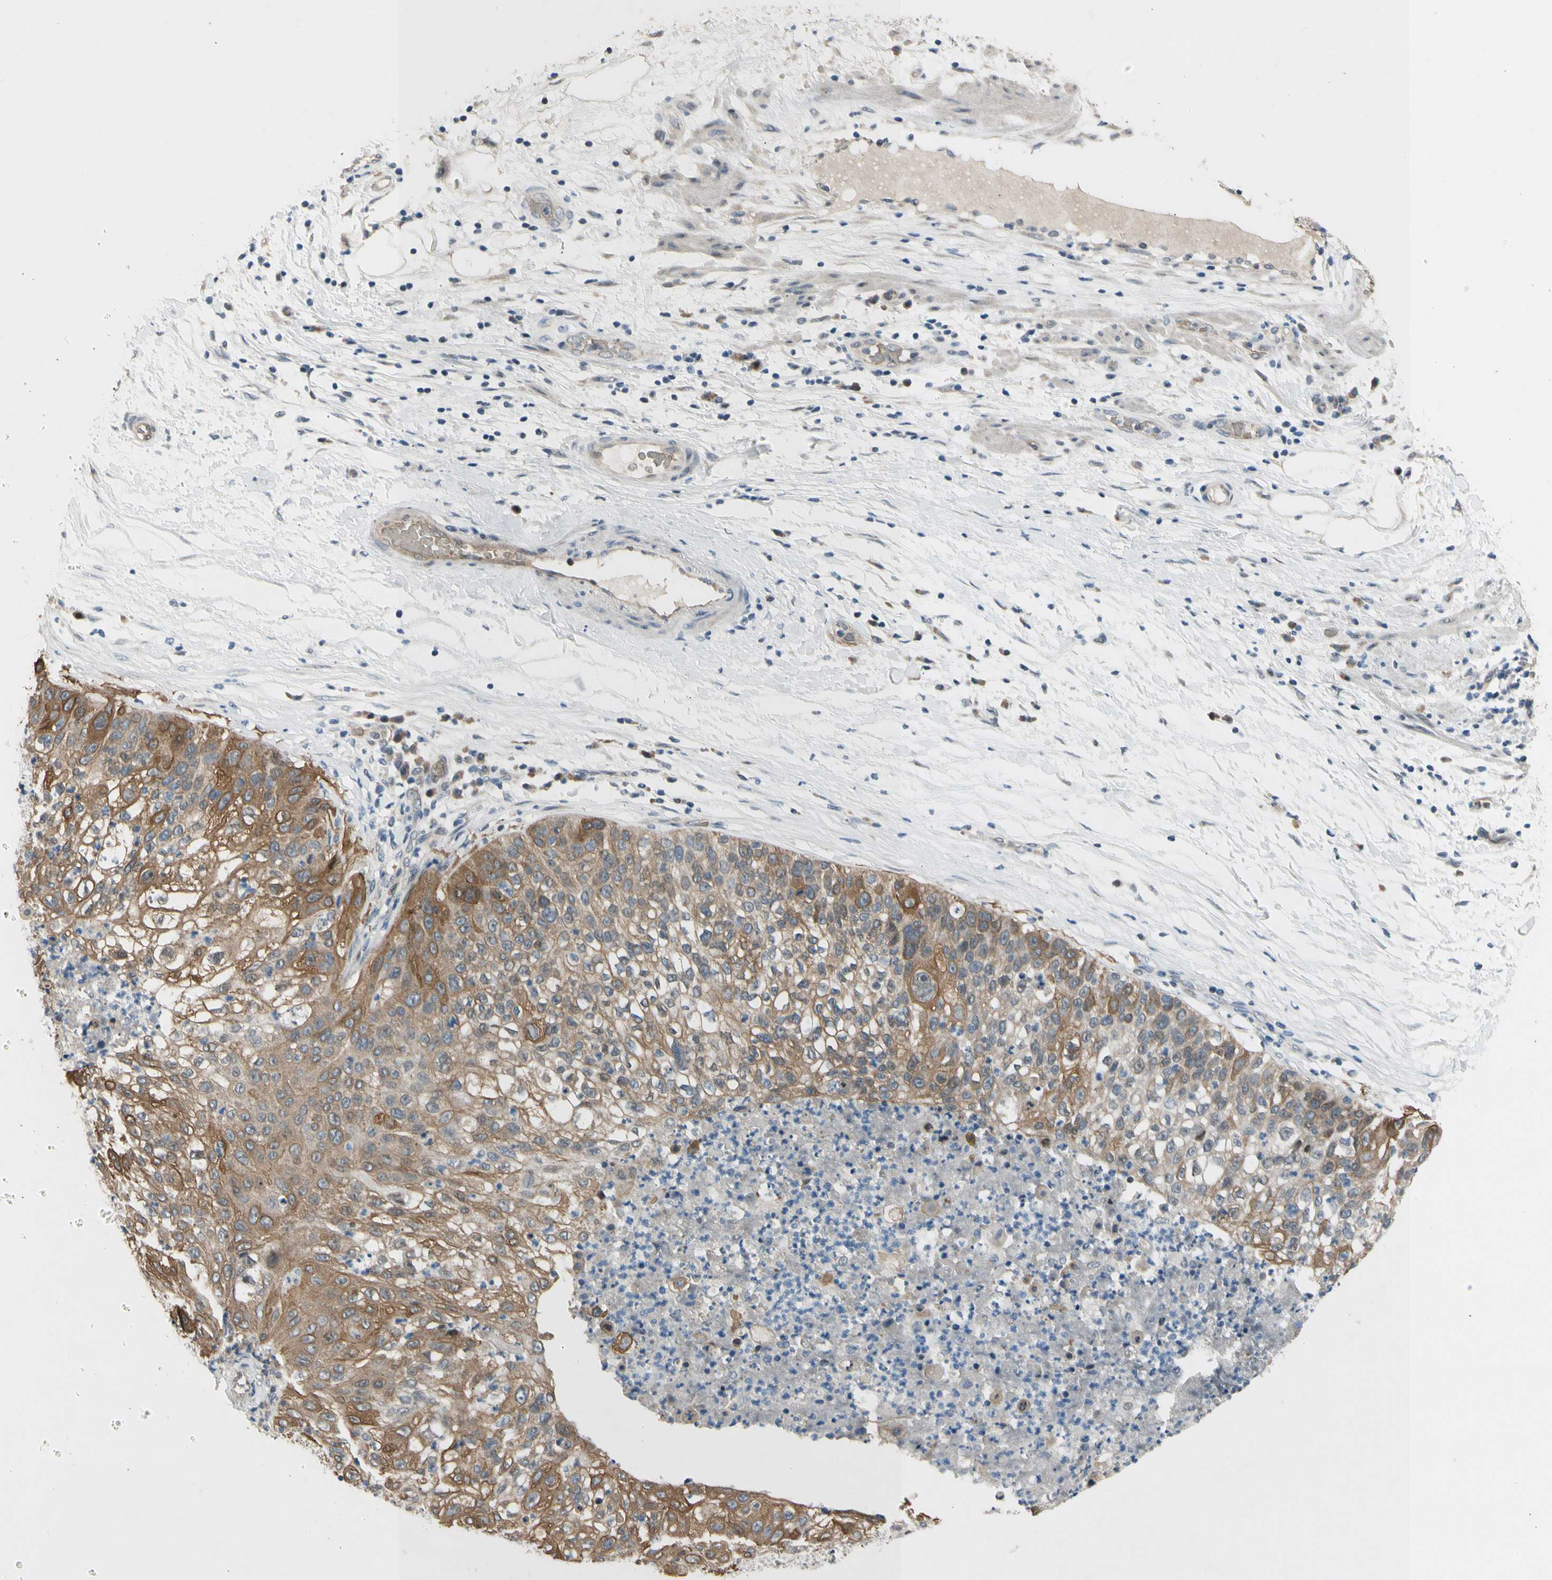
{"staining": {"intensity": "moderate", "quantity": ">75%", "location": "cytoplasmic/membranous"}, "tissue": "lung cancer", "cell_type": "Tumor cells", "image_type": "cancer", "snomed": [{"axis": "morphology", "description": "Inflammation, NOS"}, {"axis": "morphology", "description": "Squamous cell carcinoma, NOS"}, {"axis": "topography", "description": "Lymph node"}, {"axis": "topography", "description": "Soft tissue"}, {"axis": "topography", "description": "Lung"}], "caption": "Lung cancer stained with a brown dye shows moderate cytoplasmic/membranous positive staining in about >75% of tumor cells.", "gene": "ZNF184", "patient": {"sex": "male", "age": 66}}